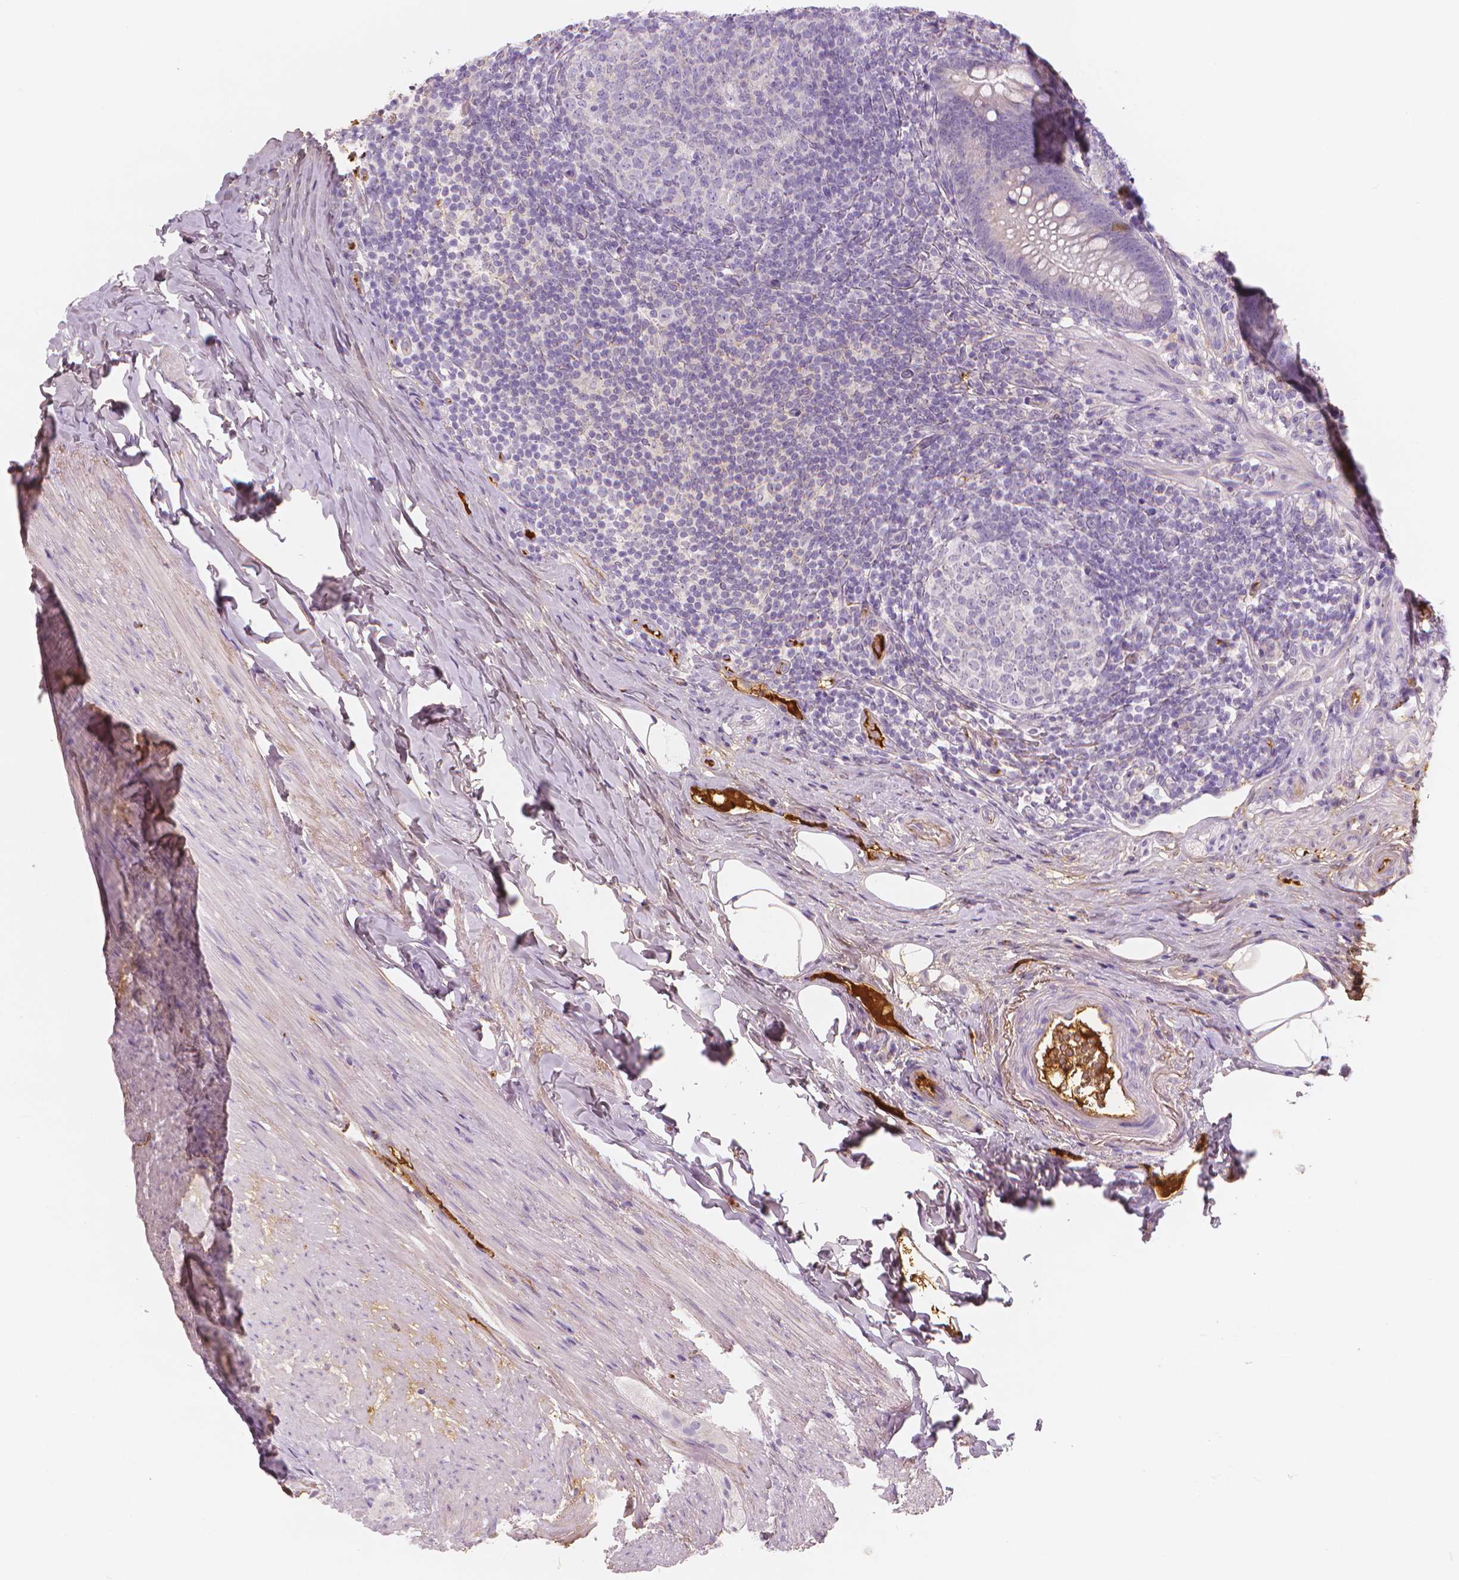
{"staining": {"intensity": "negative", "quantity": "none", "location": "none"}, "tissue": "appendix", "cell_type": "Glandular cells", "image_type": "normal", "snomed": [{"axis": "morphology", "description": "Normal tissue, NOS"}, {"axis": "topography", "description": "Appendix"}], "caption": "DAB (3,3'-diaminobenzidine) immunohistochemical staining of unremarkable human appendix exhibits no significant expression in glandular cells. (DAB IHC, high magnification).", "gene": "APOA4", "patient": {"sex": "male", "age": 47}}